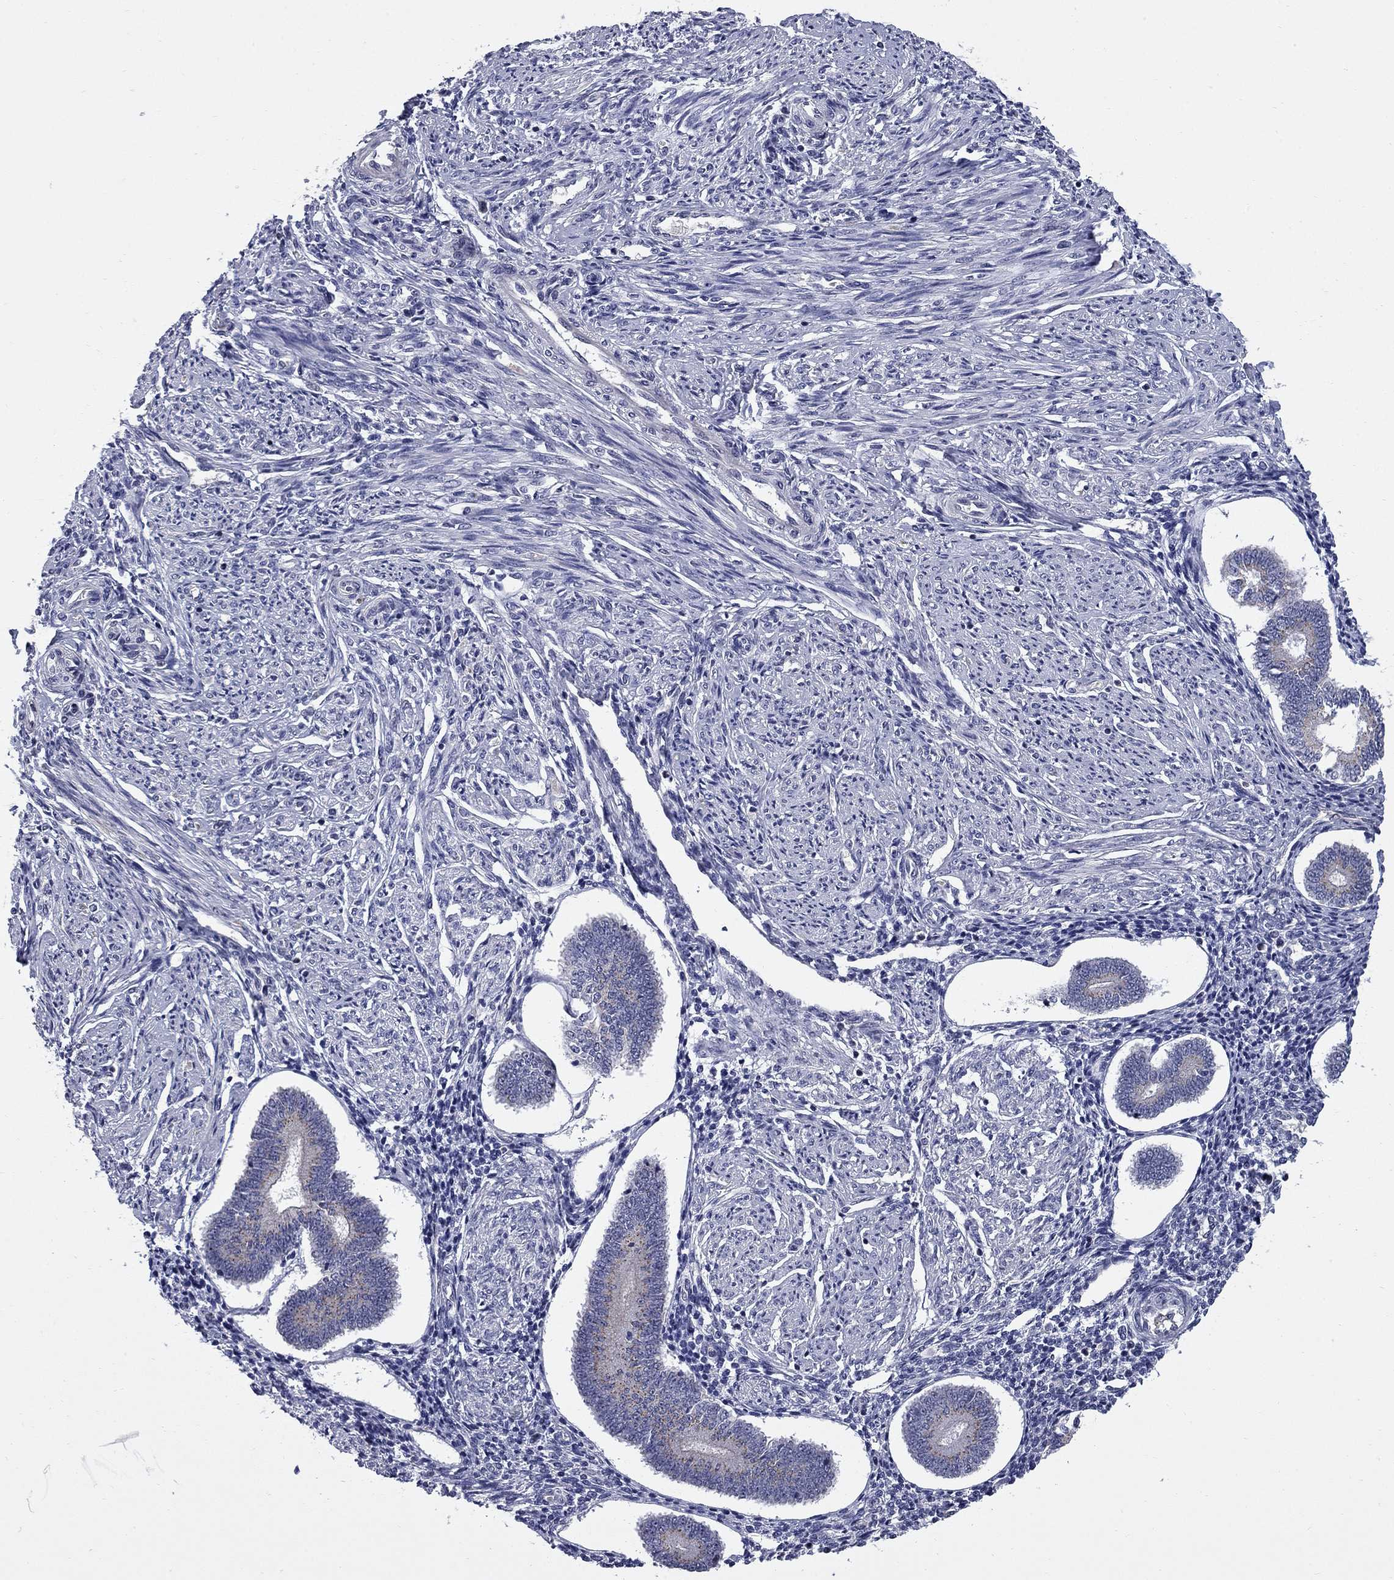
{"staining": {"intensity": "negative", "quantity": "none", "location": "none"}, "tissue": "endometrium", "cell_type": "Cells in endometrial stroma", "image_type": "normal", "snomed": [{"axis": "morphology", "description": "Normal tissue, NOS"}, {"axis": "topography", "description": "Endometrium"}], "caption": "The histopathology image exhibits no significant expression in cells in endometrial stroma of endometrium.", "gene": "HTR4", "patient": {"sex": "female", "age": 40}}